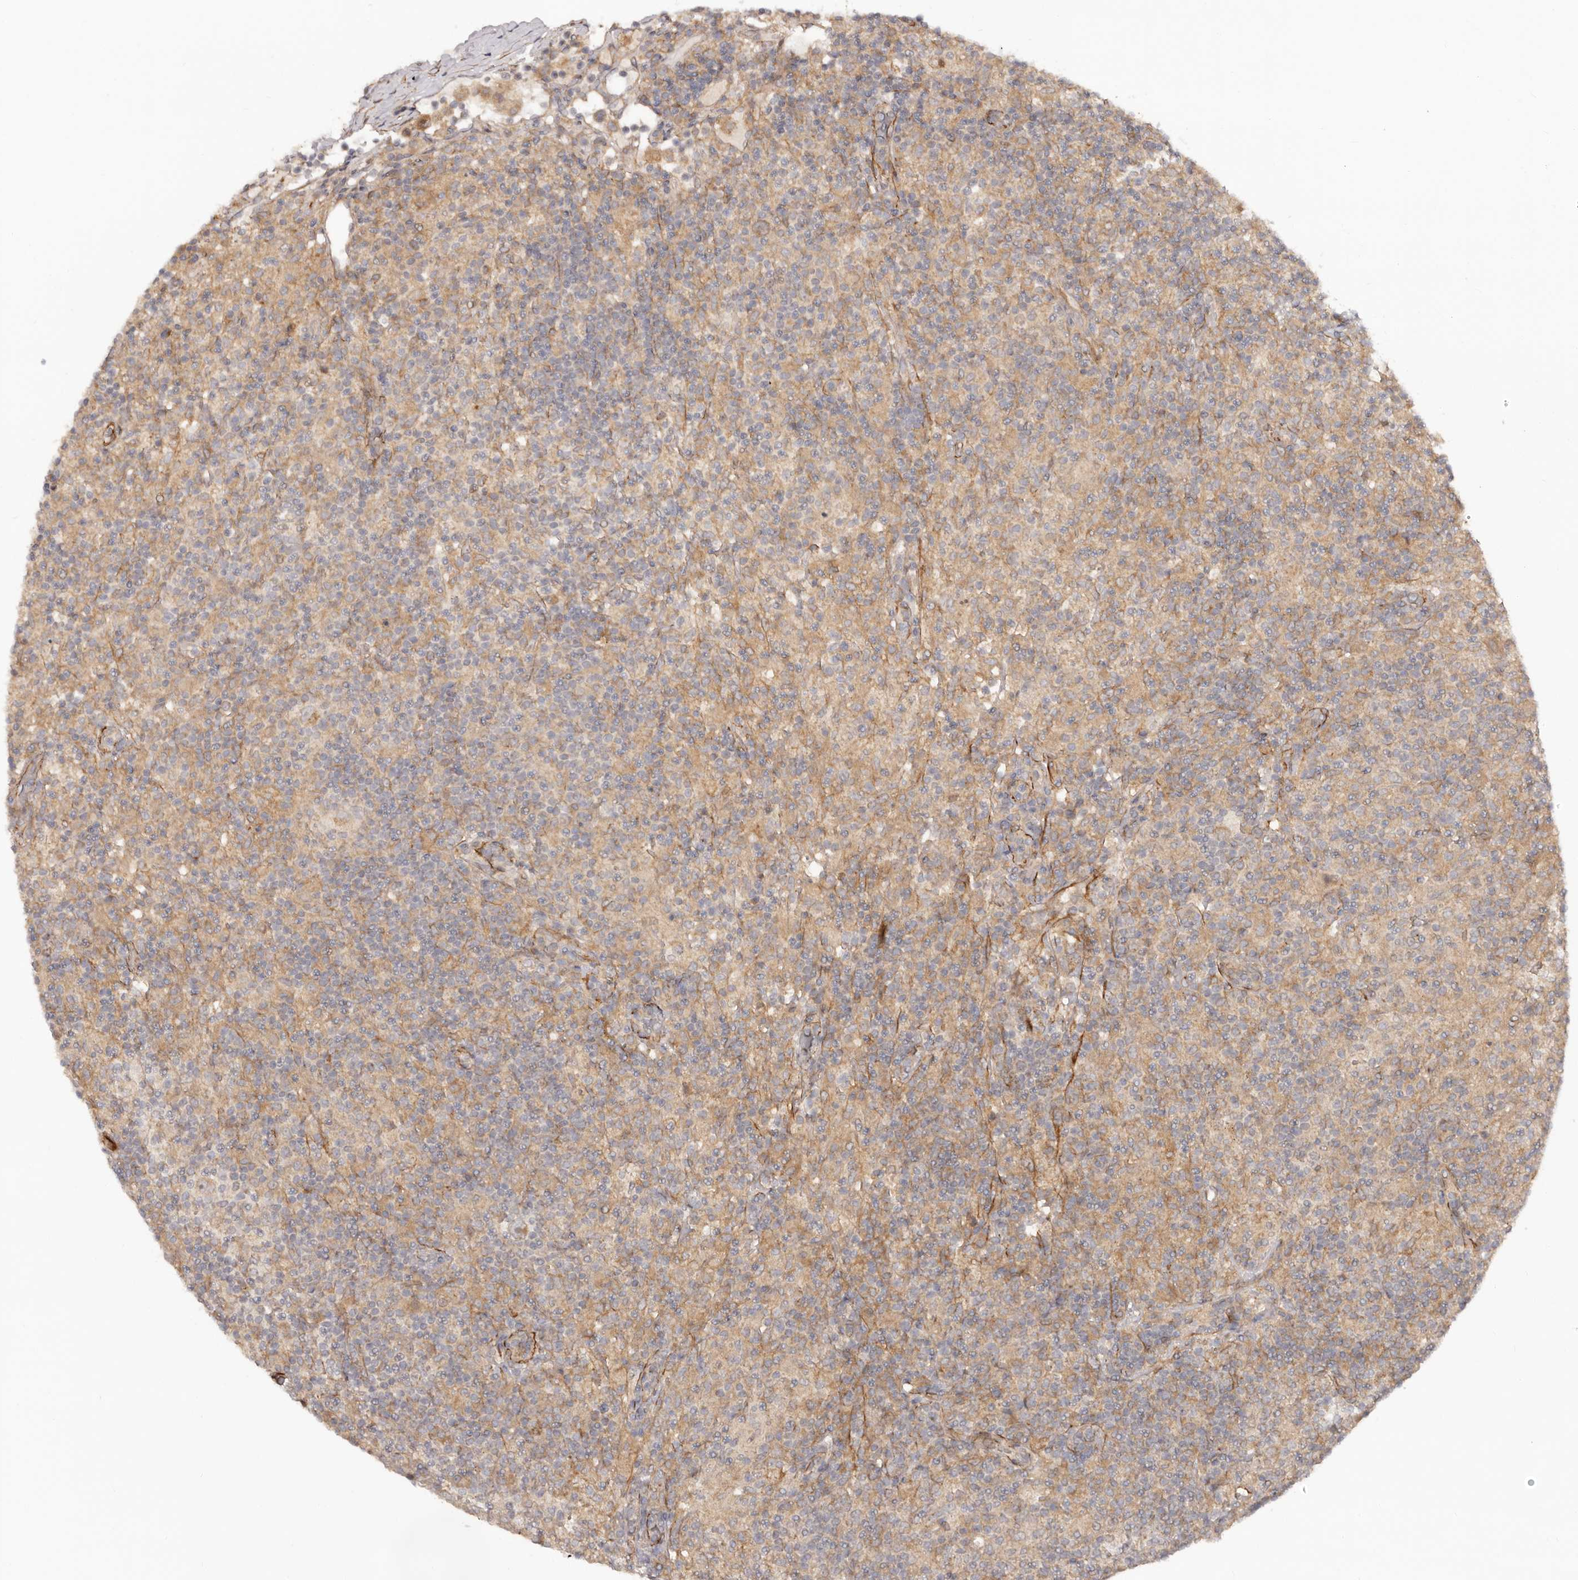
{"staining": {"intensity": "negative", "quantity": "none", "location": "none"}, "tissue": "lymphoma", "cell_type": "Tumor cells", "image_type": "cancer", "snomed": [{"axis": "morphology", "description": "Hodgkin's disease, NOS"}, {"axis": "topography", "description": "Lymph node"}], "caption": "Image shows no protein staining in tumor cells of lymphoma tissue.", "gene": "MICAL2", "patient": {"sex": "male", "age": 70}}